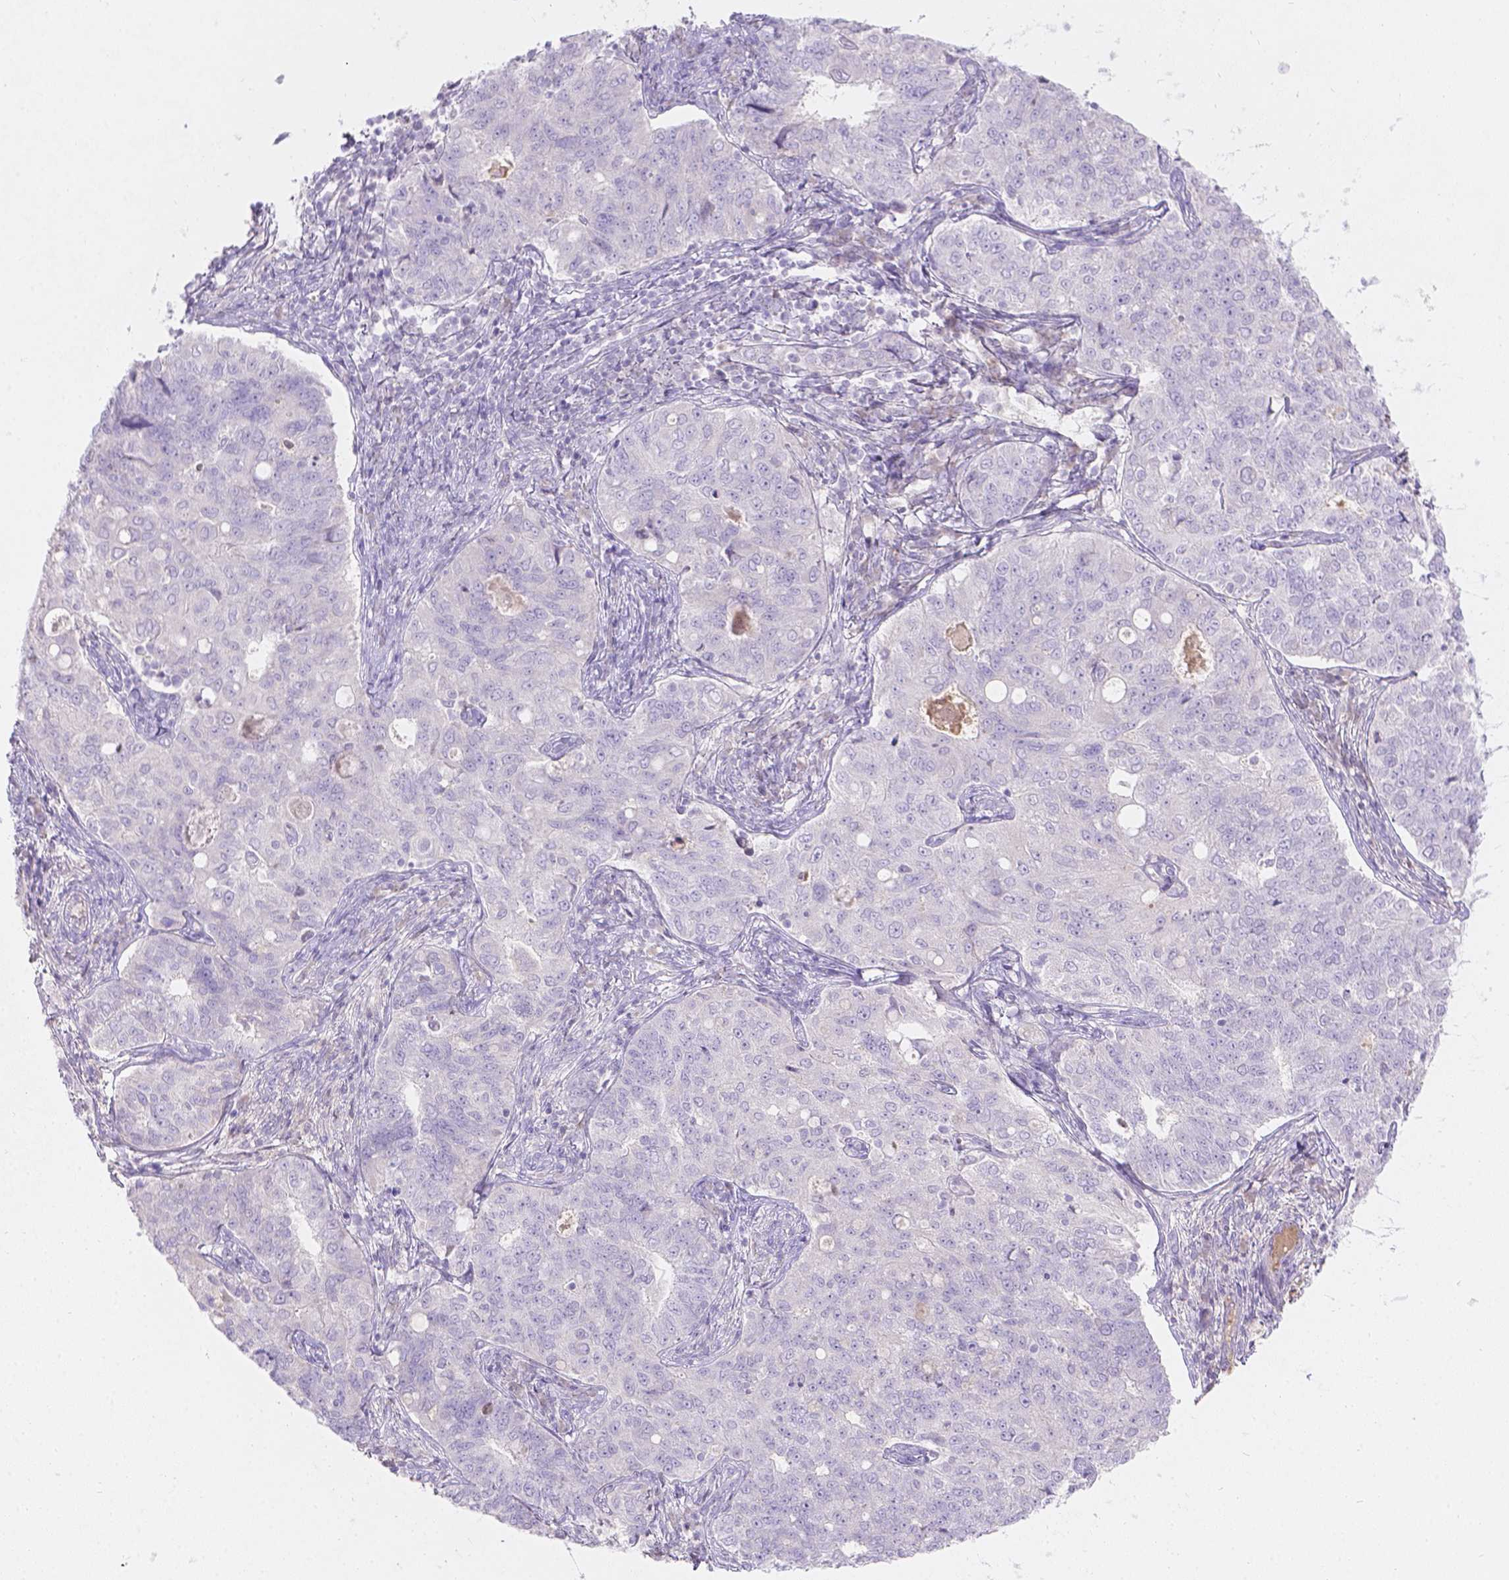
{"staining": {"intensity": "negative", "quantity": "none", "location": "none"}, "tissue": "endometrial cancer", "cell_type": "Tumor cells", "image_type": "cancer", "snomed": [{"axis": "morphology", "description": "Adenocarcinoma, NOS"}, {"axis": "topography", "description": "Endometrium"}], "caption": "Tumor cells show no significant protein positivity in endometrial cancer (adenocarcinoma).", "gene": "GAL3ST2", "patient": {"sex": "female", "age": 43}}